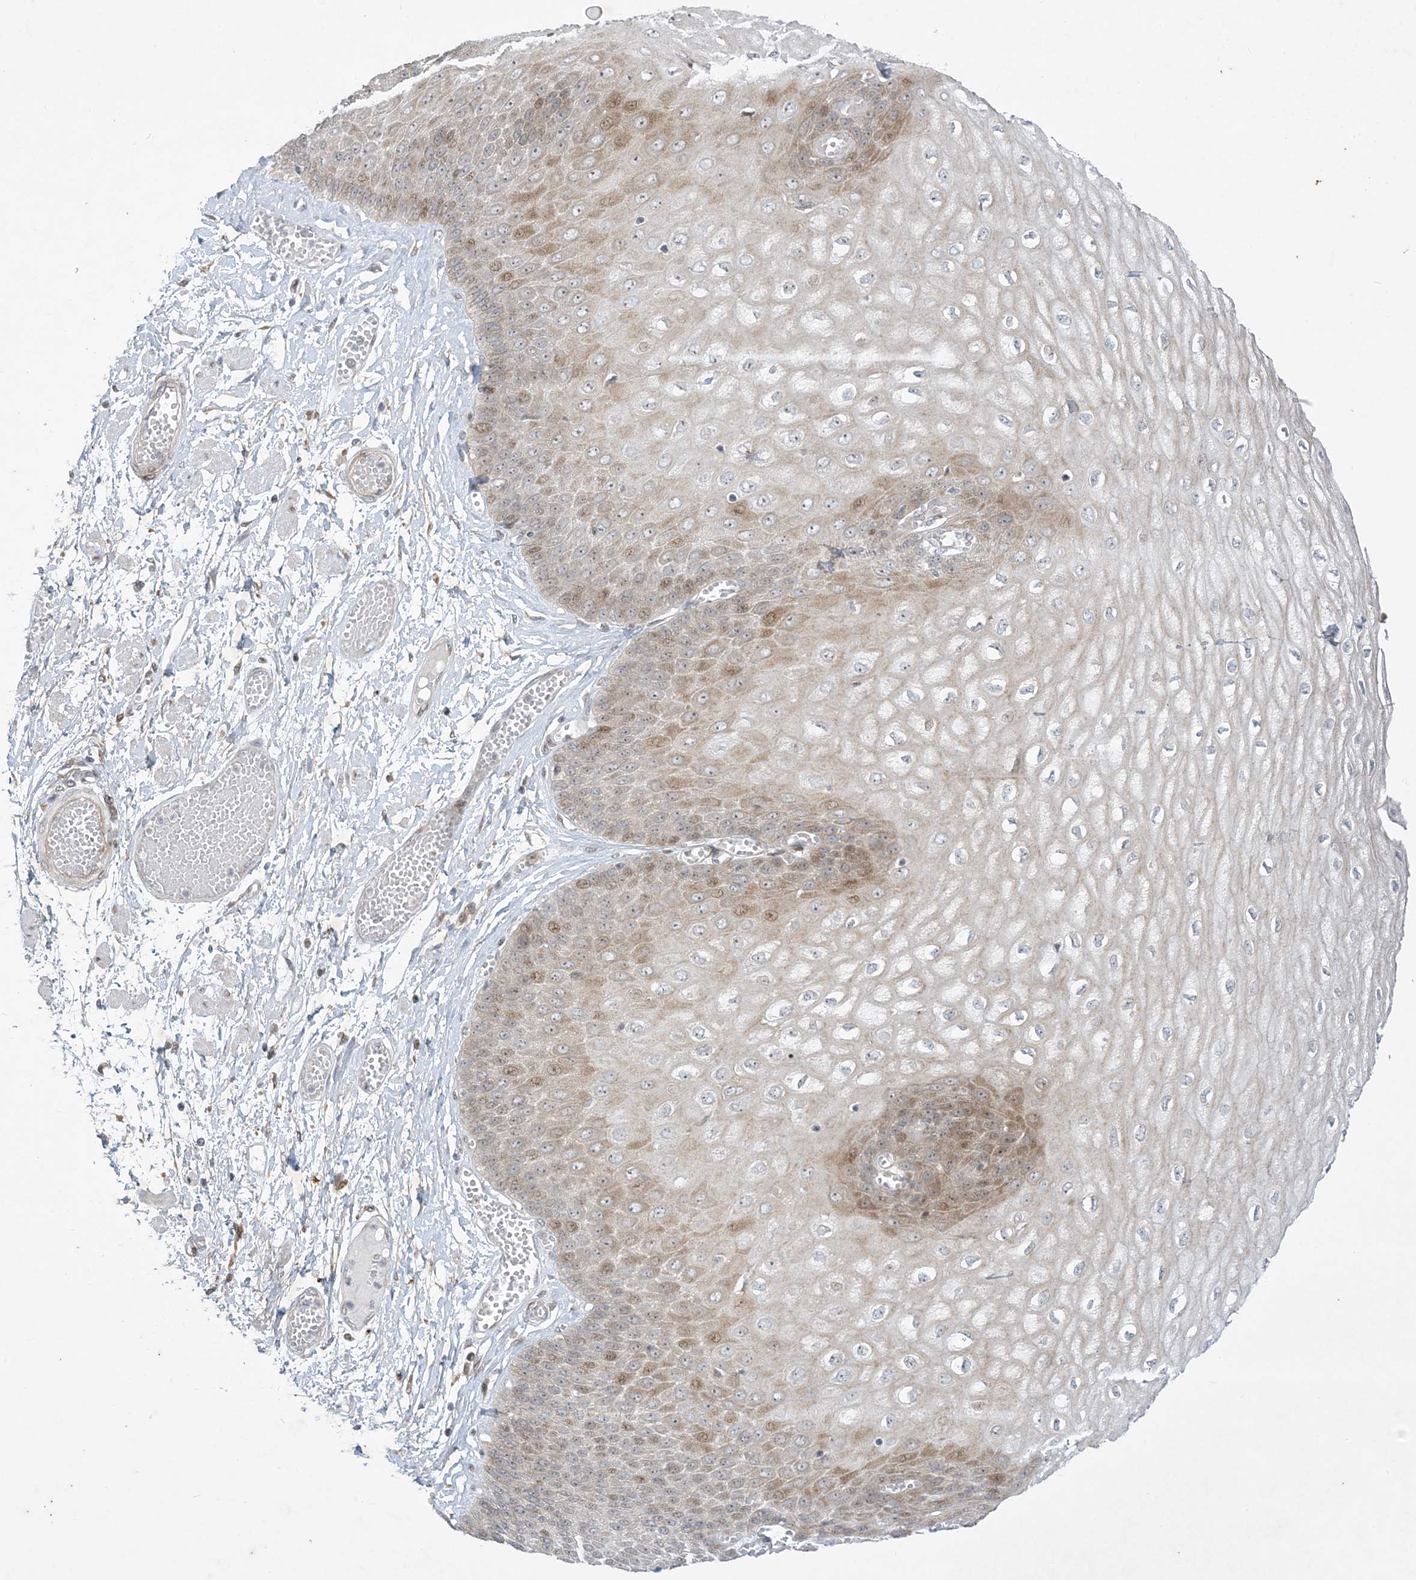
{"staining": {"intensity": "moderate", "quantity": "<25%", "location": "cytoplasmic/membranous,nuclear"}, "tissue": "esophagus", "cell_type": "Squamous epithelial cells", "image_type": "normal", "snomed": [{"axis": "morphology", "description": "Normal tissue, NOS"}, {"axis": "topography", "description": "Esophagus"}], "caption": "Human esophagus stained for a protein (brown) exhibits moderate cytoplasmic/membranous,nuclear positive staining in approximately <25% of squamous epithelial cells.", "gene": "SOGA3", "patient": {"sex": "male", "age": 60}}